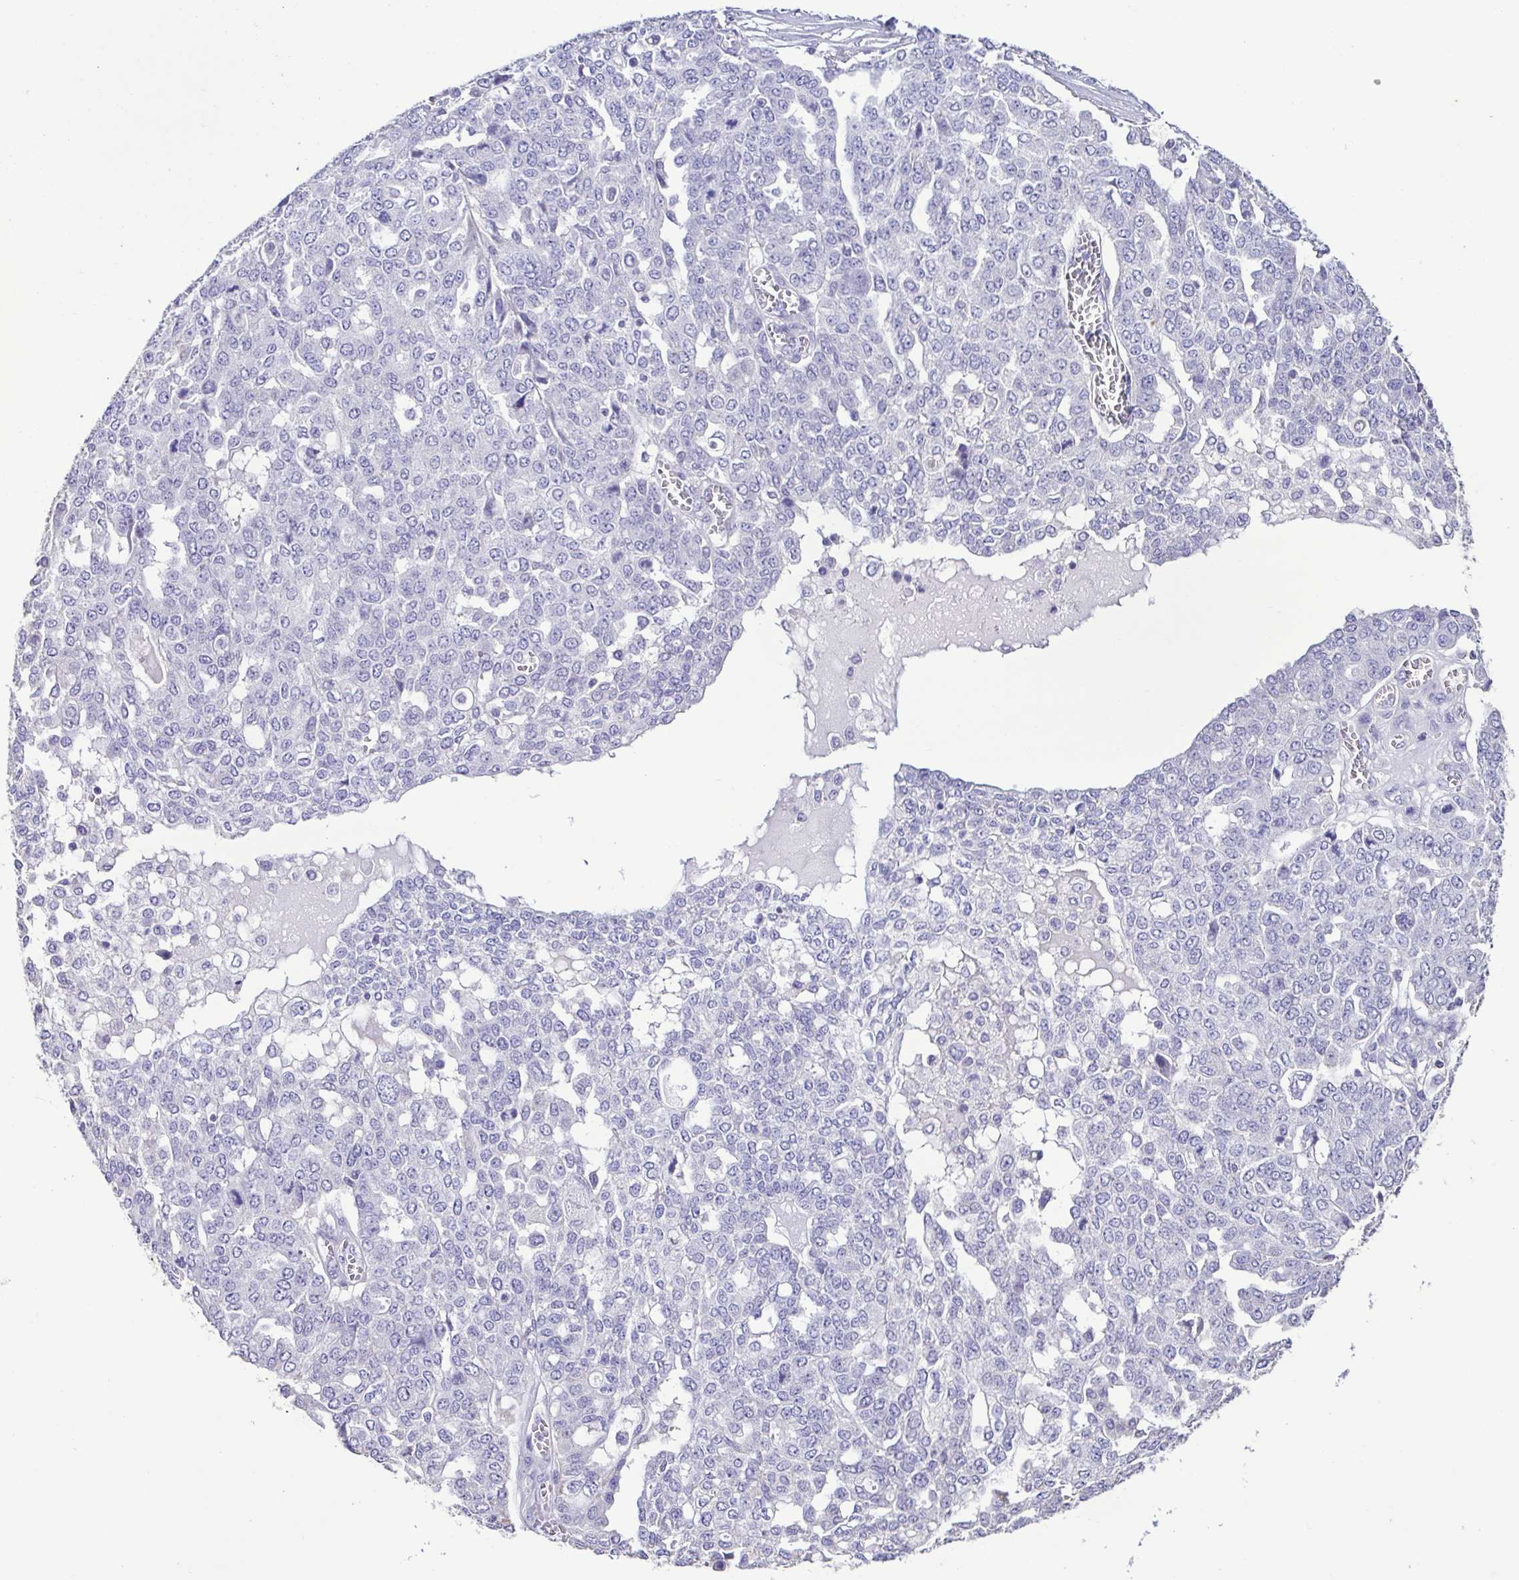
{"staining": {"intensity": "negative", "quantity": "none", "location": "none"}, "tissue": "ovarian cancer", "cell_type": "Tumor cells", "image_type": "cancer", "snomed": [{"axis": "morphology", "description": "Cystadenocarcinoma, serous, NOS"}, {"axis": "topography", "description": "Soft tissue"}, {"axis": "topography", "description": "Ovary"}], "caption": "The micrograph demonstrates no staining of tumor cells in serous cystadenocarcinoma (ovarian).", "gene": "PLA2G4E", "patient": {"sex": "female", "age": 57}}